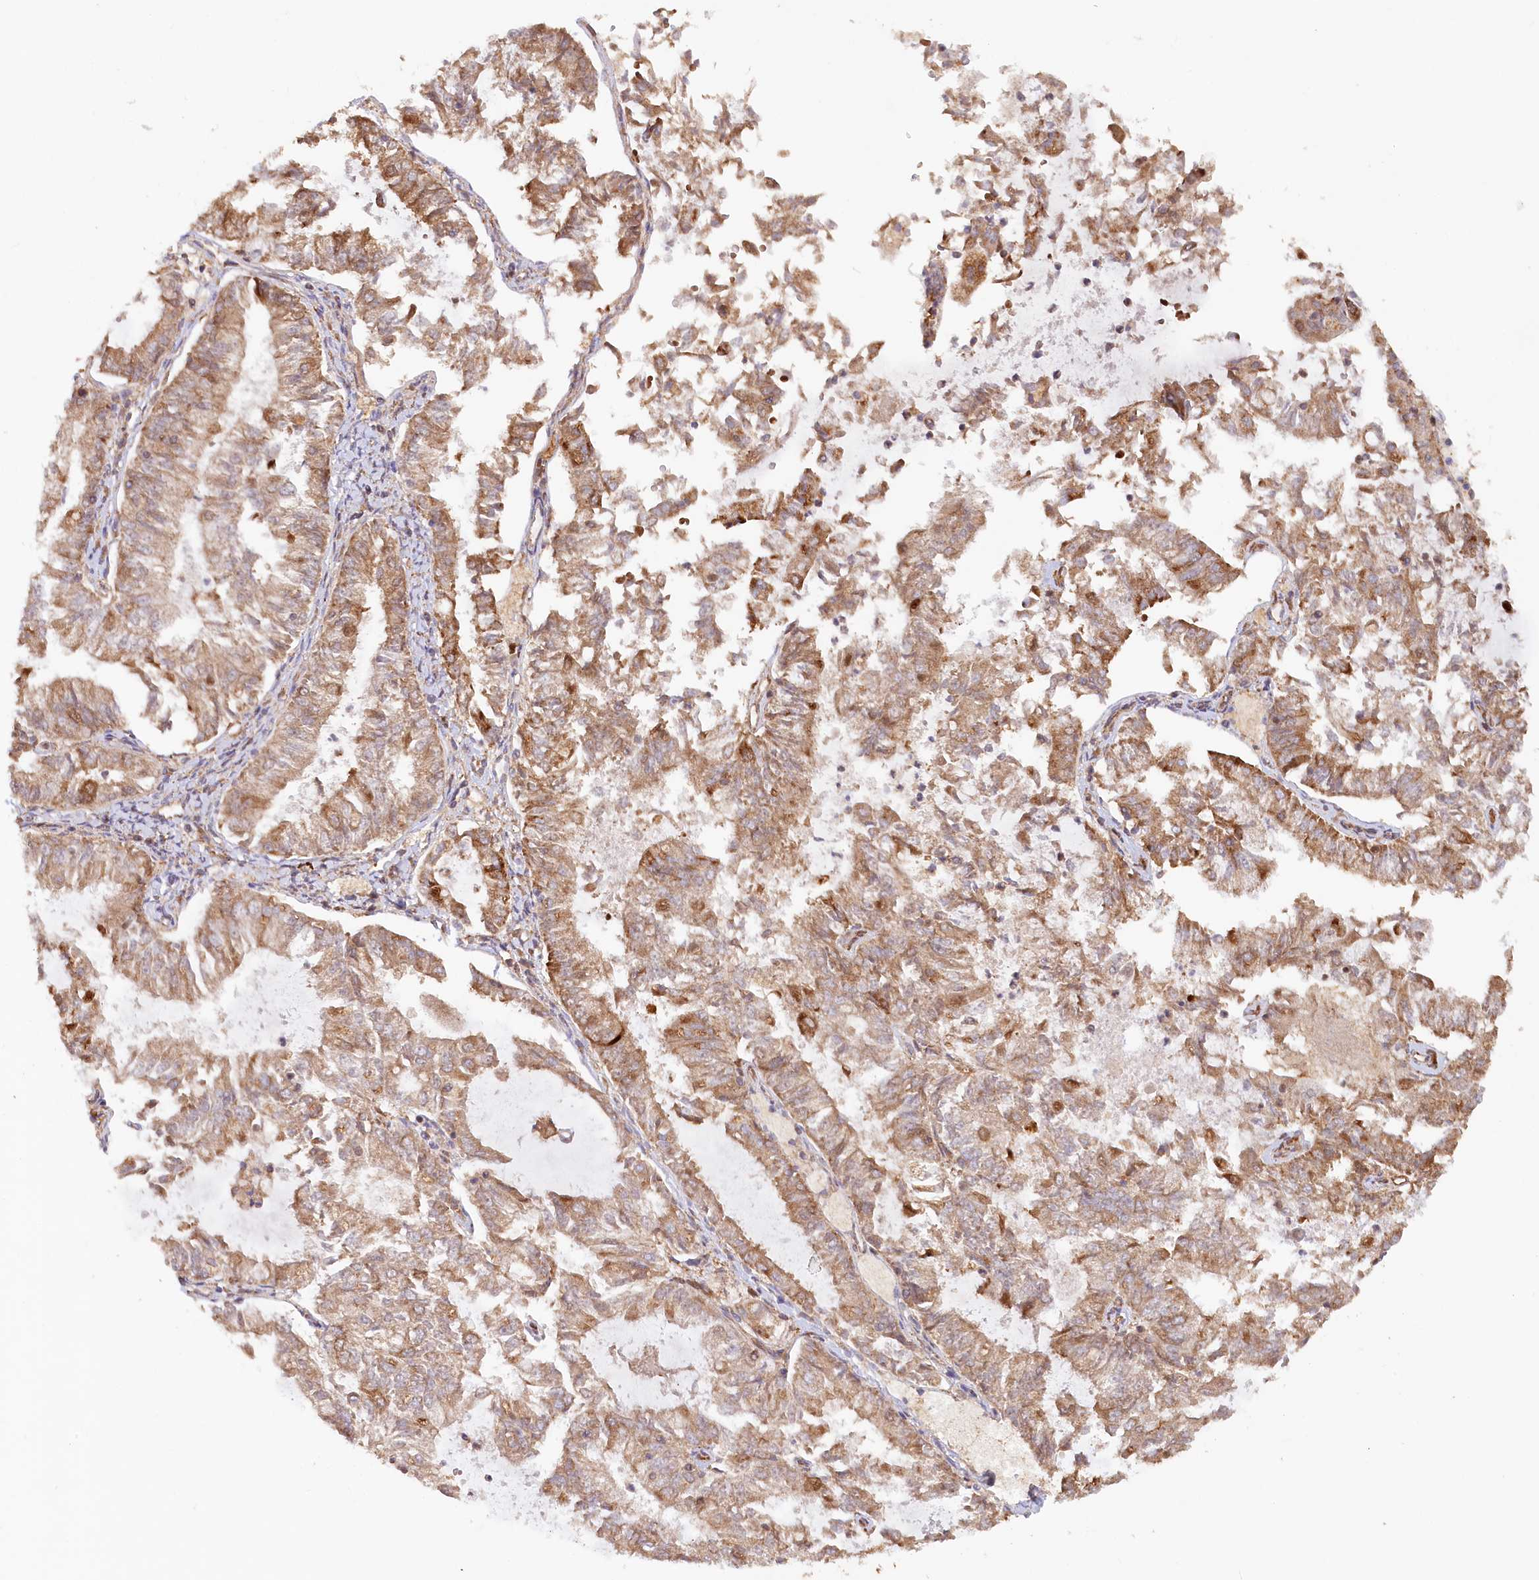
{"staining": {"intensity": "moderate", "quantity": ">75%", "location": "cytoplasmic/membranous"}, "tissue": "endometrial cancer", "cell_type": "Tumor cells", "image_type": "cancer", "snomed": [{"axis": "morphology", "description": "Adenocarcinoma, NOS"}, {"axis": "topography", "description": "Endometrium"}], "caption": "Adenocarcinoma (endometrial) was stained to show a protein in brown. There is medium levels of moderate cytoplasmic/membranous expression in about >75% of tumor cells. (Stains: DAB in brown, nuclei in blue, Microscopy: brightfield microscopy at high magnification).", "gene": "PAIP2", "patient": {"sex": "female", "age": 57}}